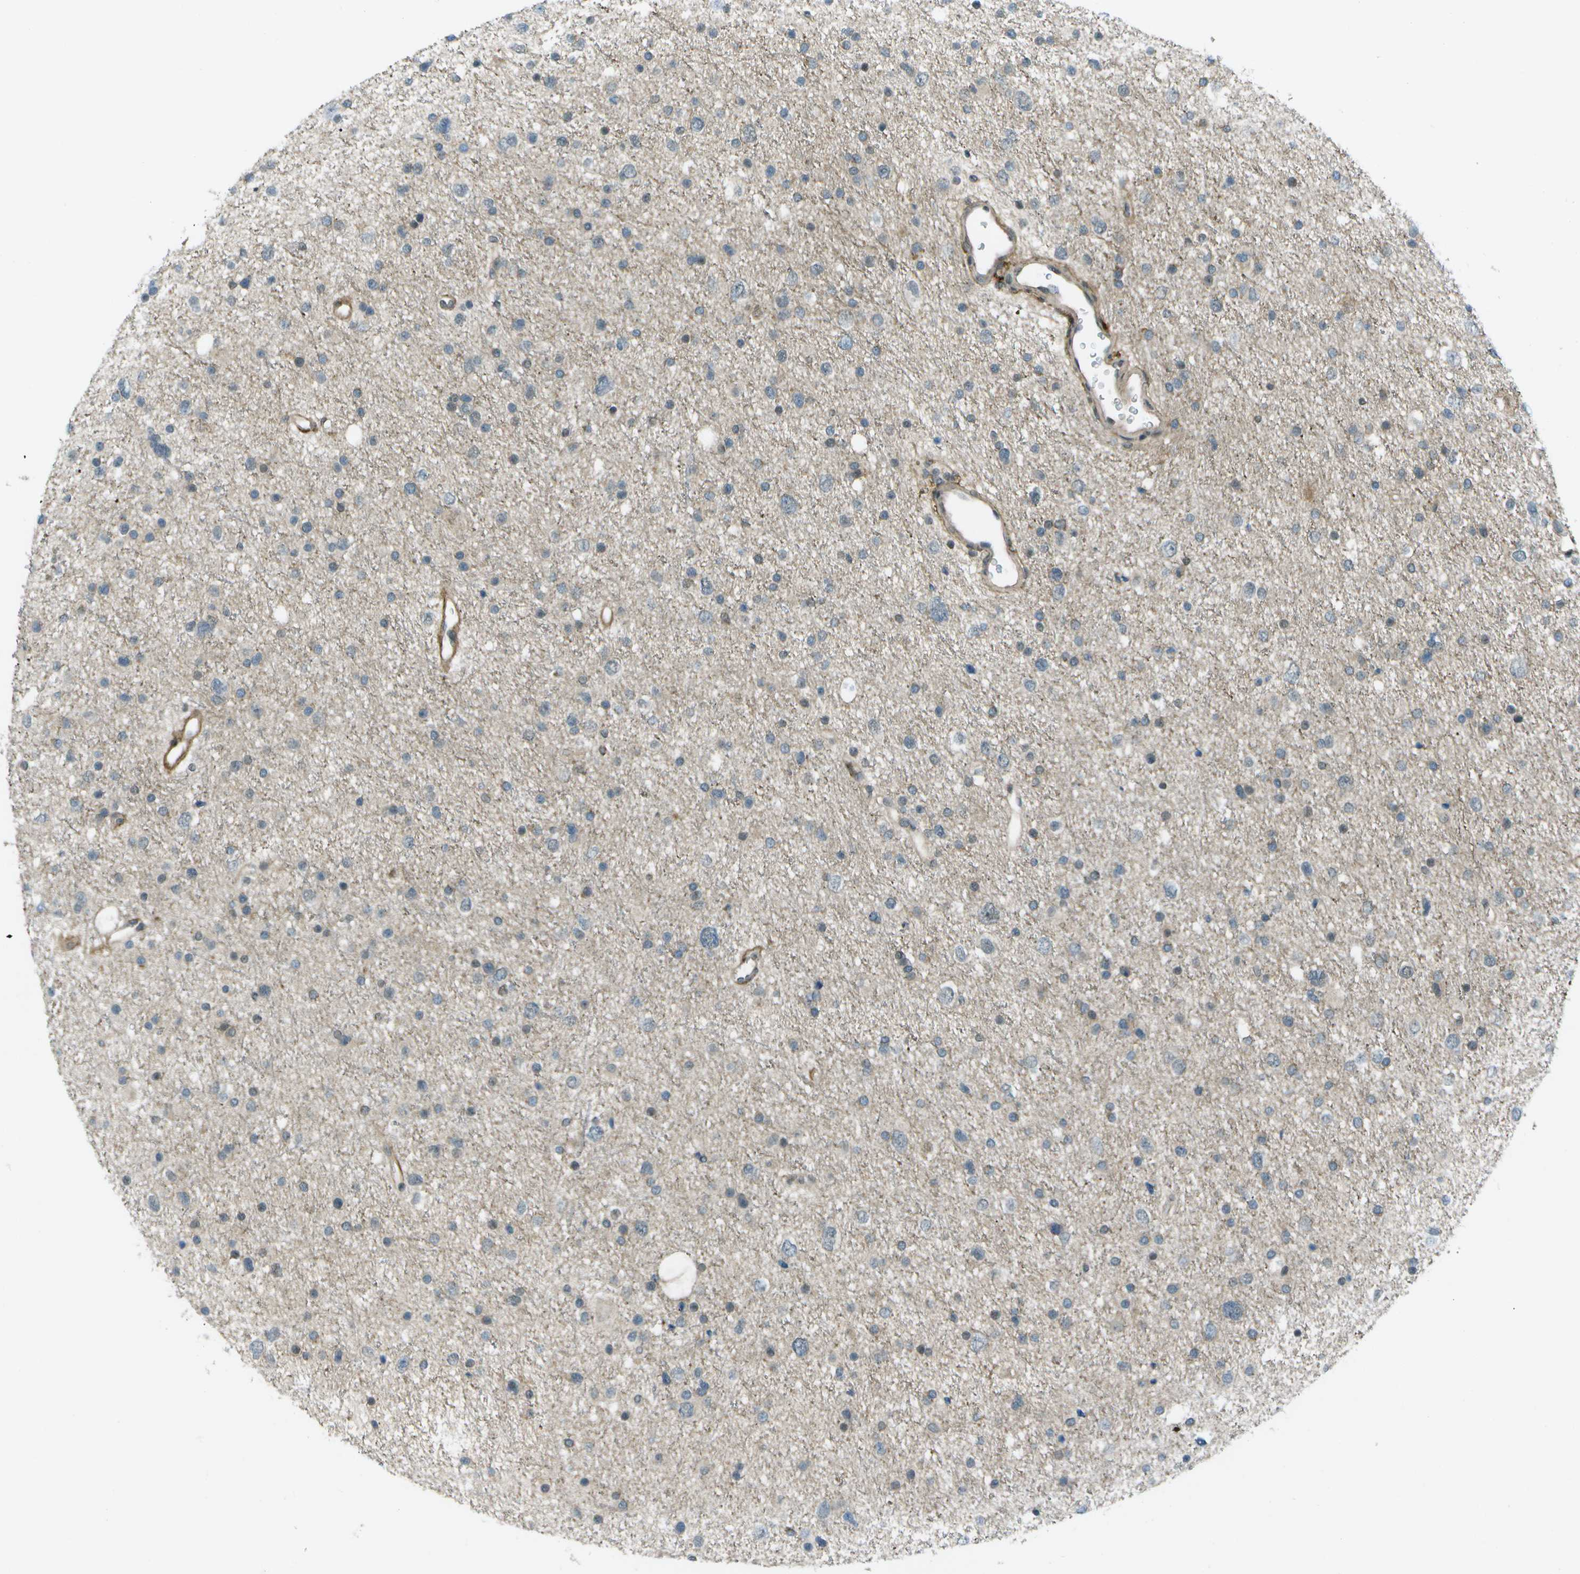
{"staining": {"intensity": "negative", "quantity": "none", "location": "none"}, "tissue": "glioma", "cell_type": "Tumor cells", "image_type": "cancer", "snomed": [{"axis": "morphology", "description": "Glioma, malignant, Low grade"}, {"axis": "topography", "description": "Brain"}], "caption": "The photomicrograph displays no staining of tumor cells in malignant glioma (low-grade).", "gene": "TMEM19", "patient": {"sex": "female", "age": 37}}